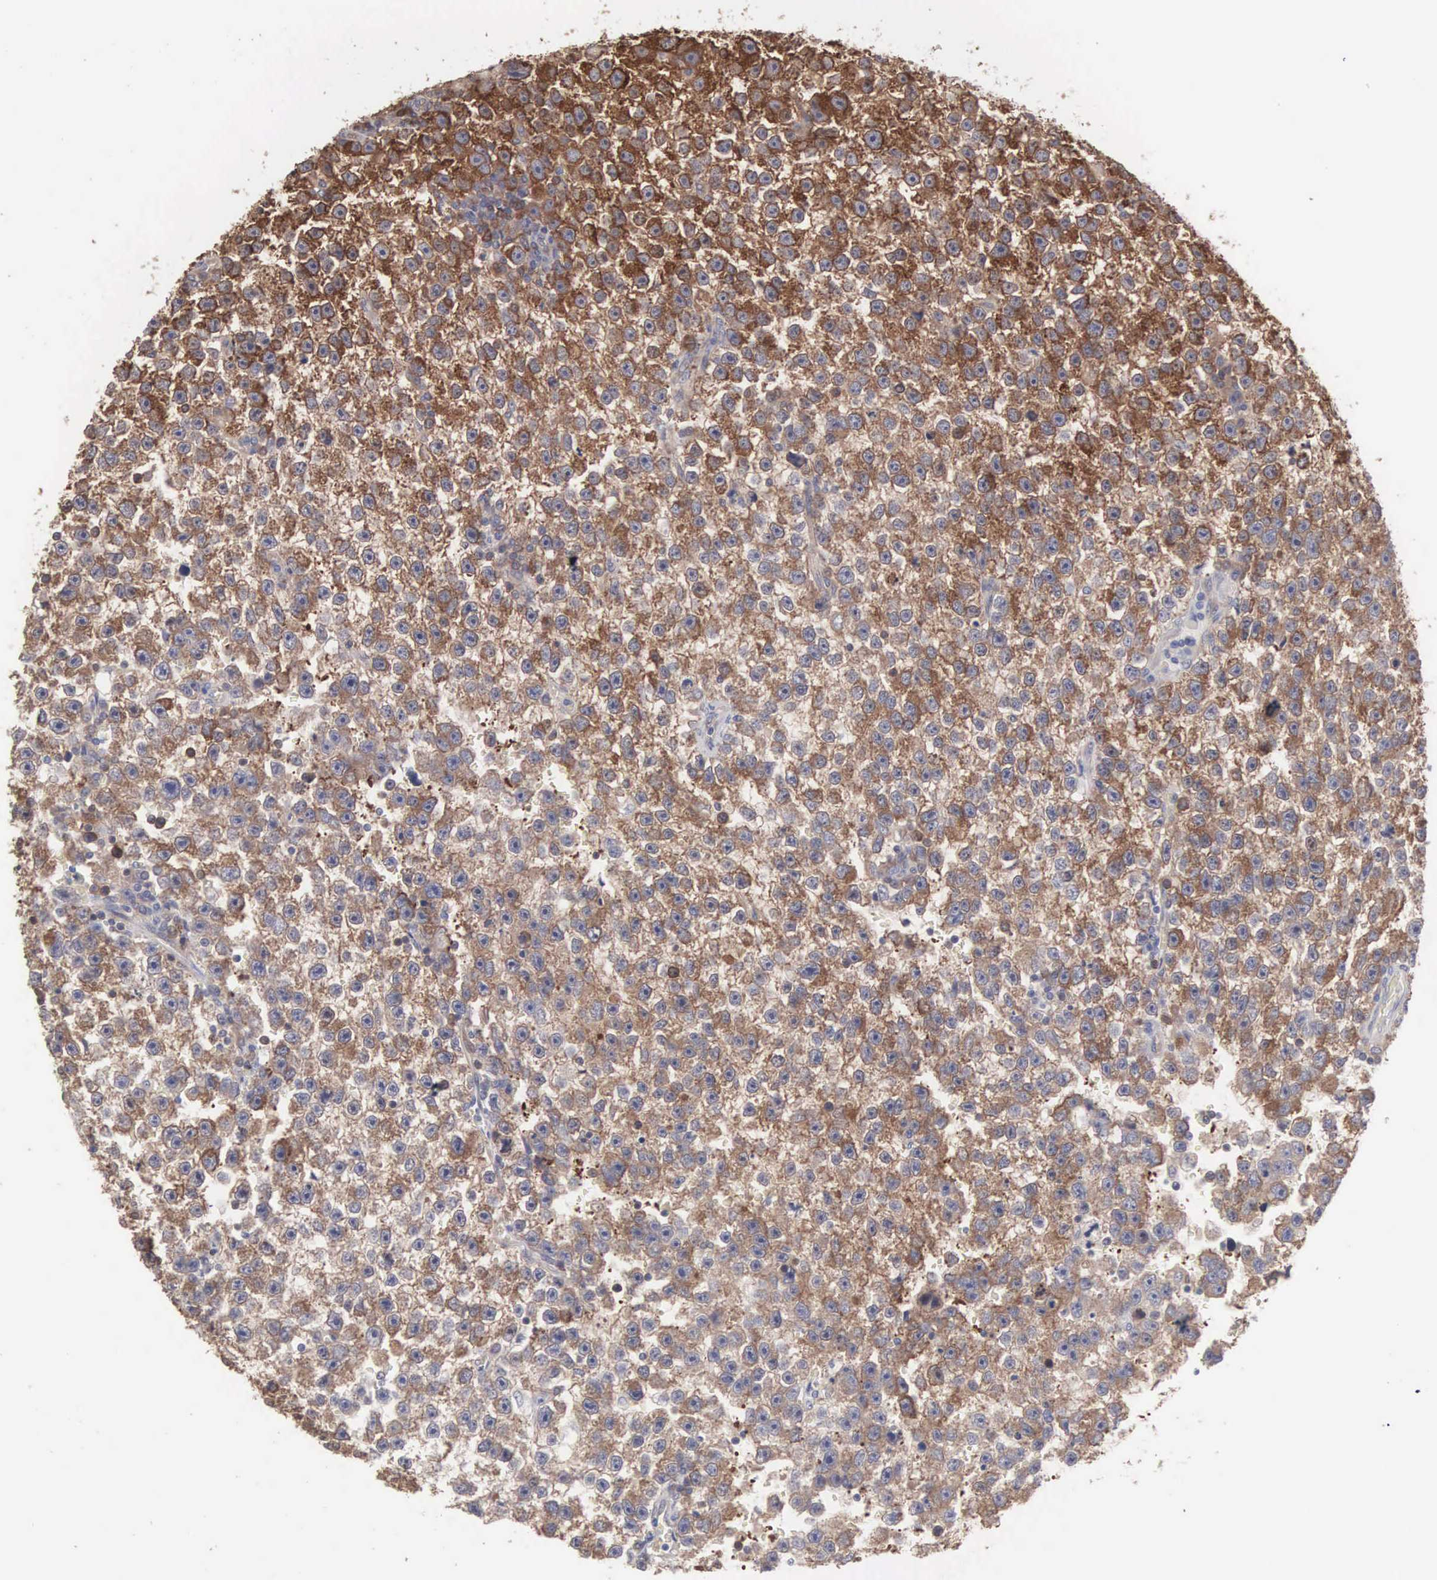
{"staining": {"intensity": "moderate", "quantity": ">75%", "location": "cytoplasmic/membranous"}, "tissue": "testis cancer", "cell_type": "Tumor cells", "image_type": "cancer", "snomed": [{"axis": "morphology", "description": "Seminoma, NOS"}, {"axis": "topography", "description": "Testis"}], "caption": "Protein staining reveals moderate cytoplasmic/membranous expression in about >75% of tumor cells in testis cancer (seminoma).", "gene": "MTHFD1", "patient": {"sex": "male", "age": 33}}